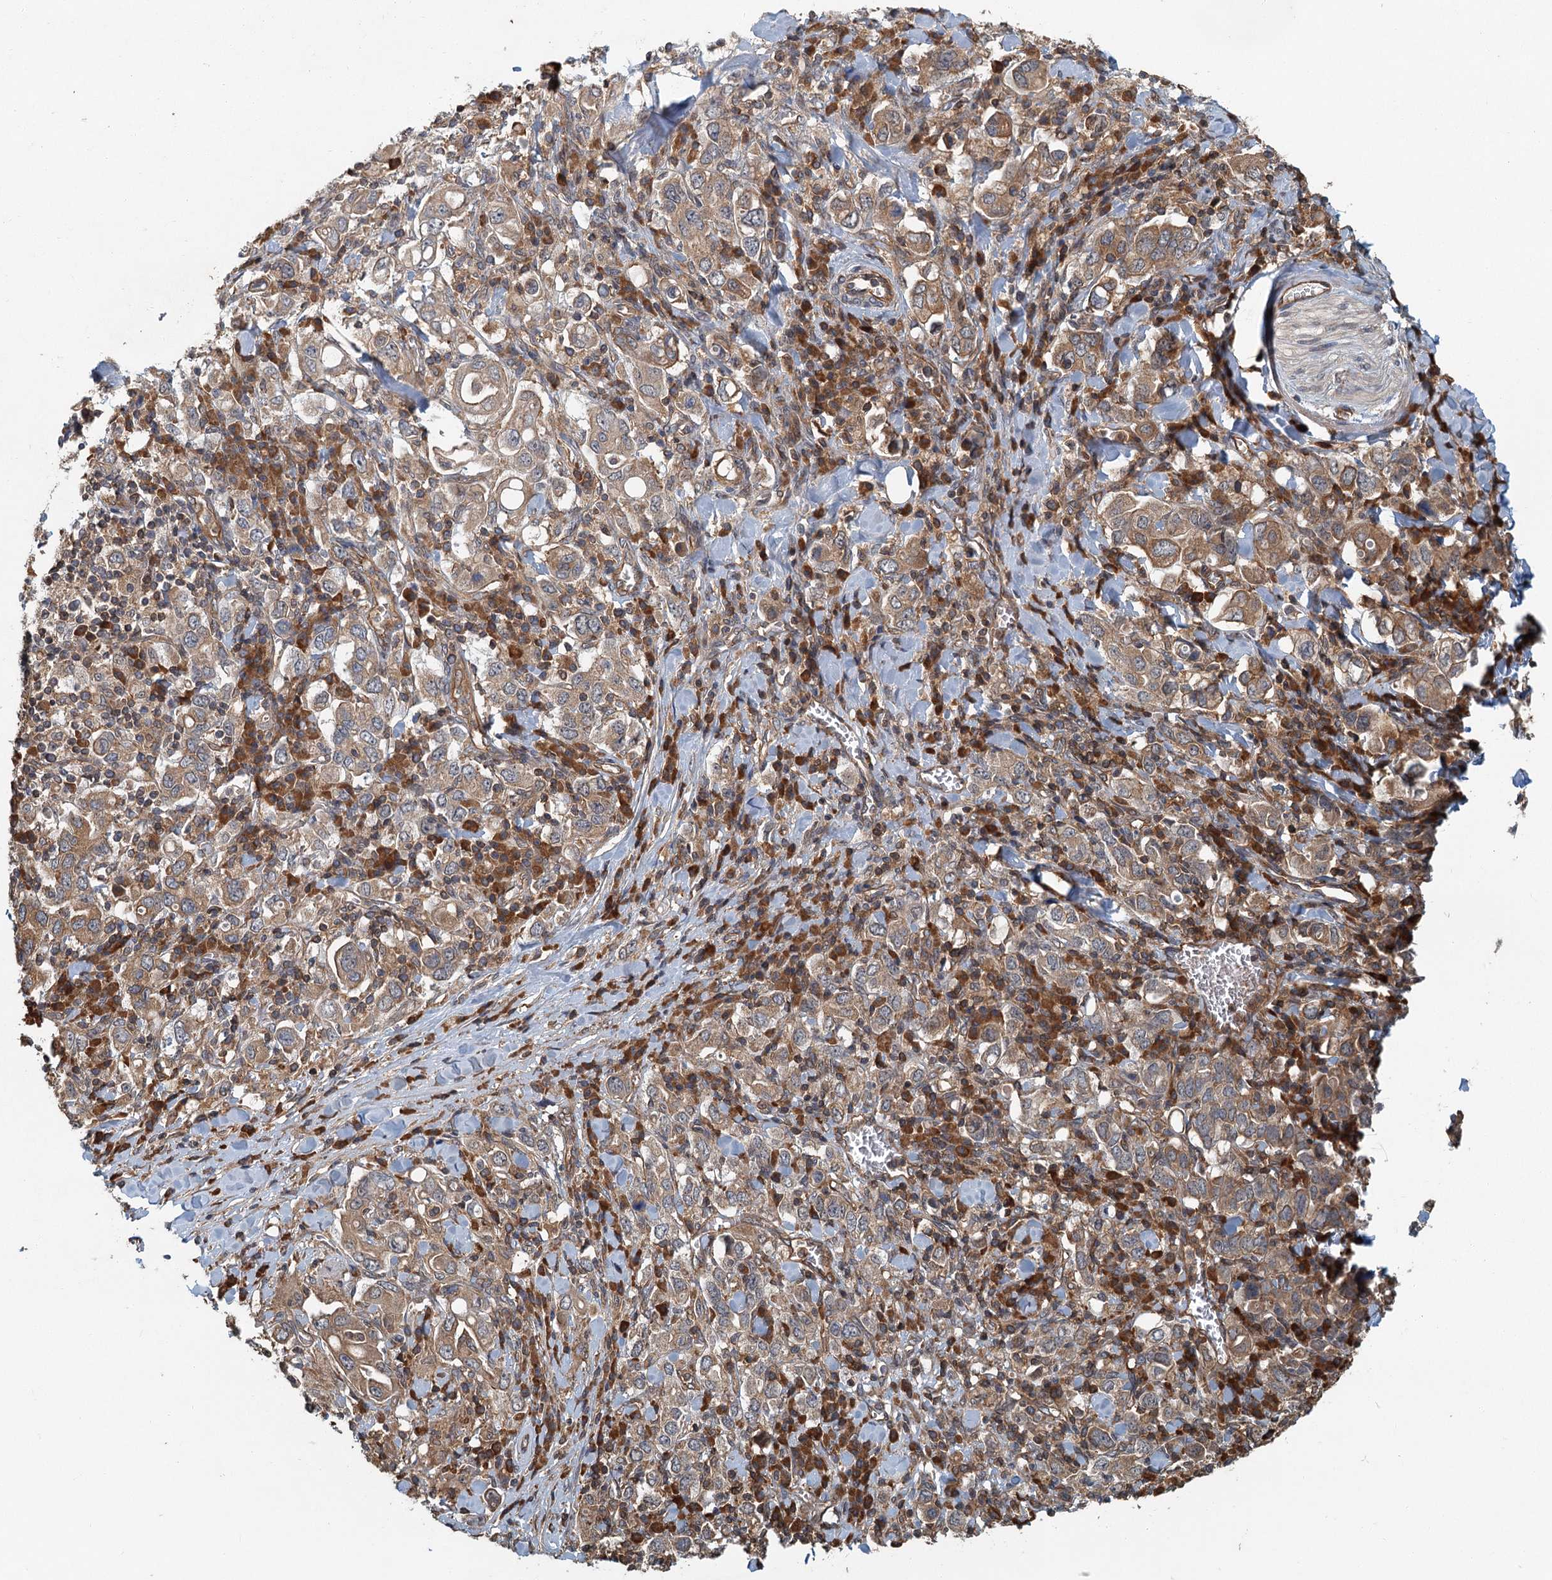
{"staining": {"intensity": "moderate", "quantity": ">75%", "location": "cytoplasmic/membranous"}, "tissue": "stomach cancer", "cell_type": "Tumor cells", "image_type": "cancer", "snomed": [{"axis": "morphology", "description": "Adenocarcinoma, NOS"}, {"axis": "topography", "description": "Stomach, upper"}], "caption": "Immunohistochemical staining of stomach adenocarcinoma shows medium levels of moderate cytoplasmic/membranous protein staining in approximately >75% of tumor cells.", "gene": "ZNF527", "patient": {"sex": "male", "age": 62}}